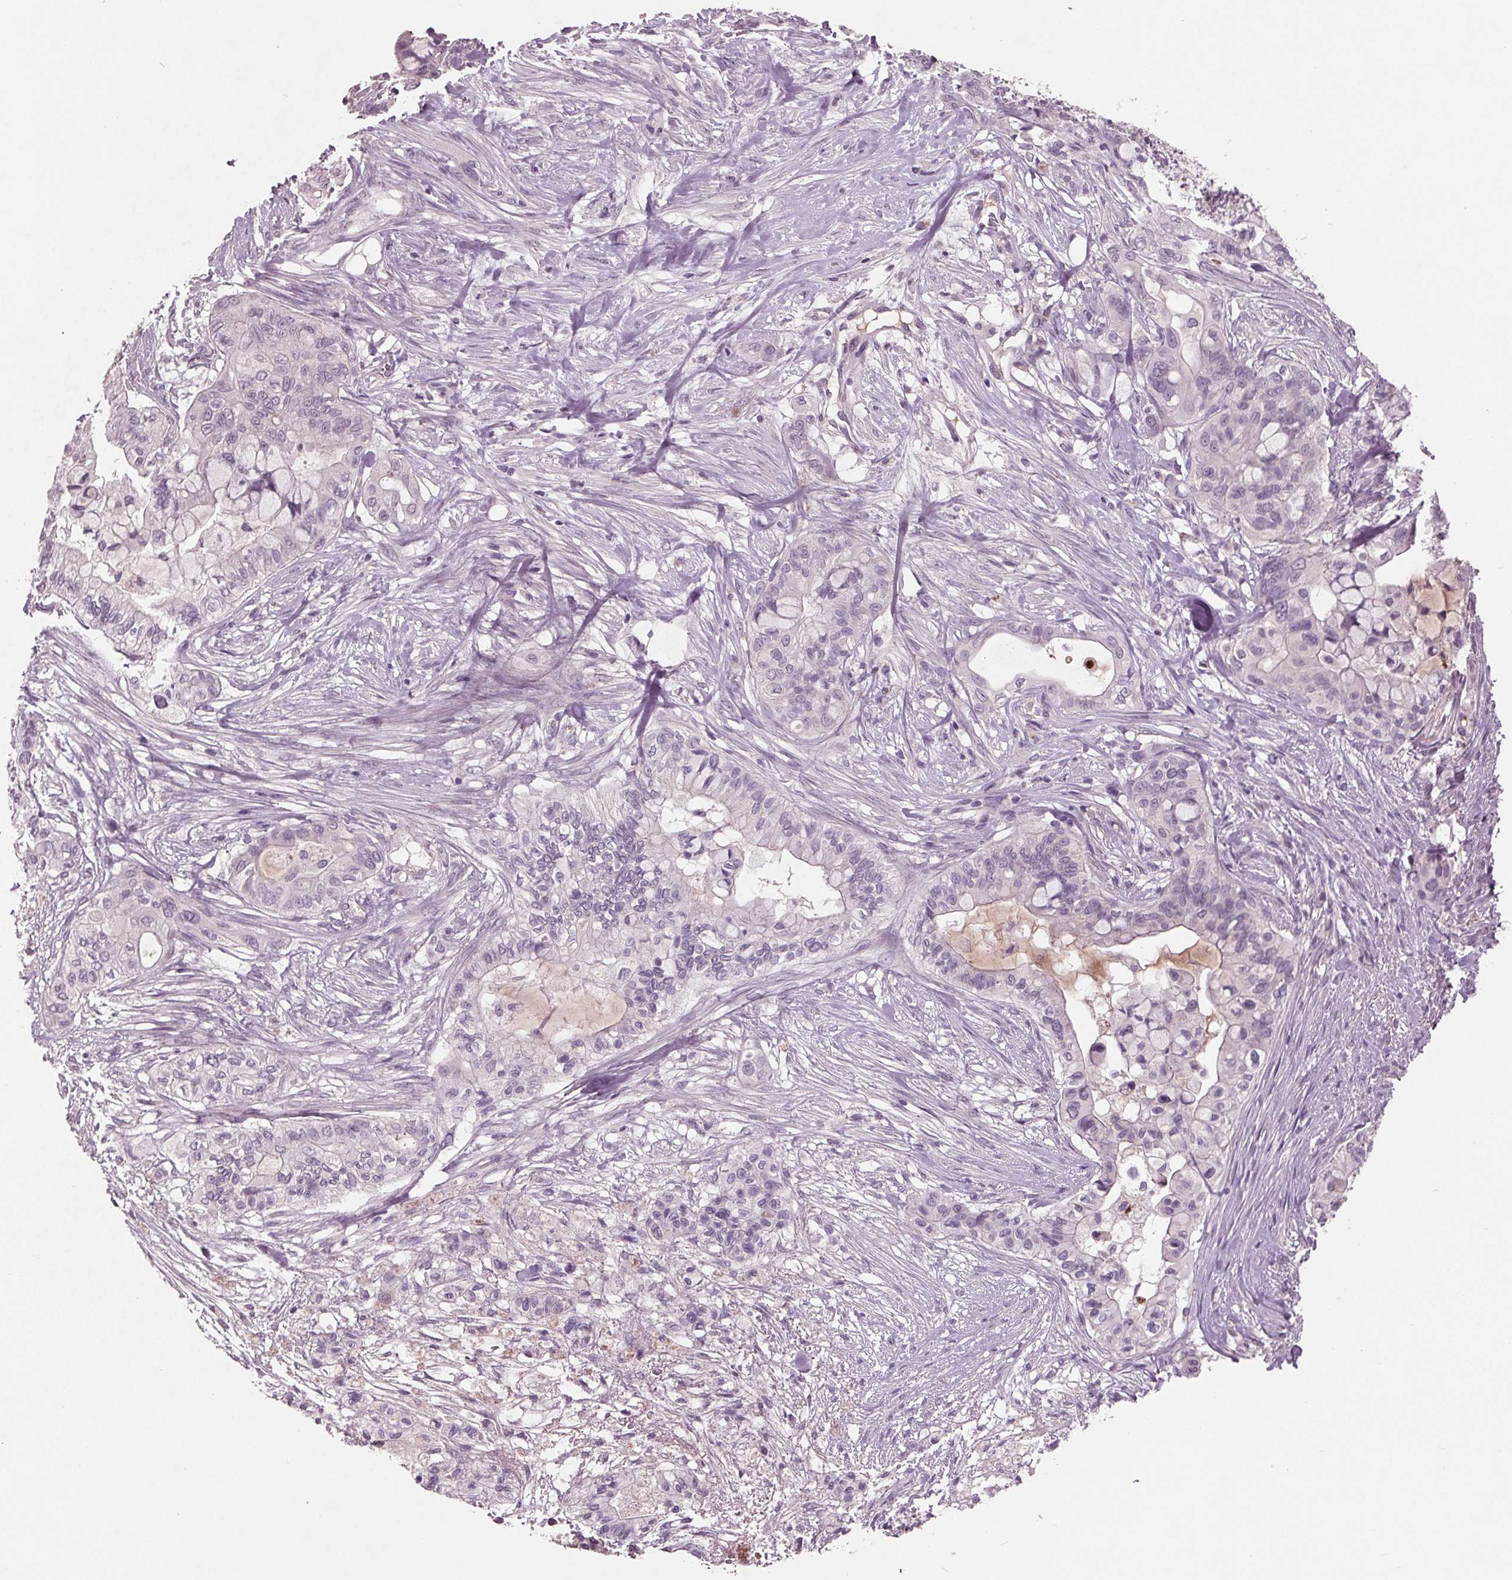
{"staining": {"intensity": "negative", "quantity": "none", "location": "none"}, "tissue": "pancreatic cancer", "cell_type": "Tumor cells", "image_type": "cancer", "snomed": [{"axis": "morphology", "description": "Adenocarcinoma, NOS"}, {"axis": "topography", "description": "Pancreas"}], "caption": "The photomicrograph exhibits no significant expression in tumor cells of adenocarcinoma (pancreatic).", "gene": "C6", "patient": {"sex": "male", "age": 71}}